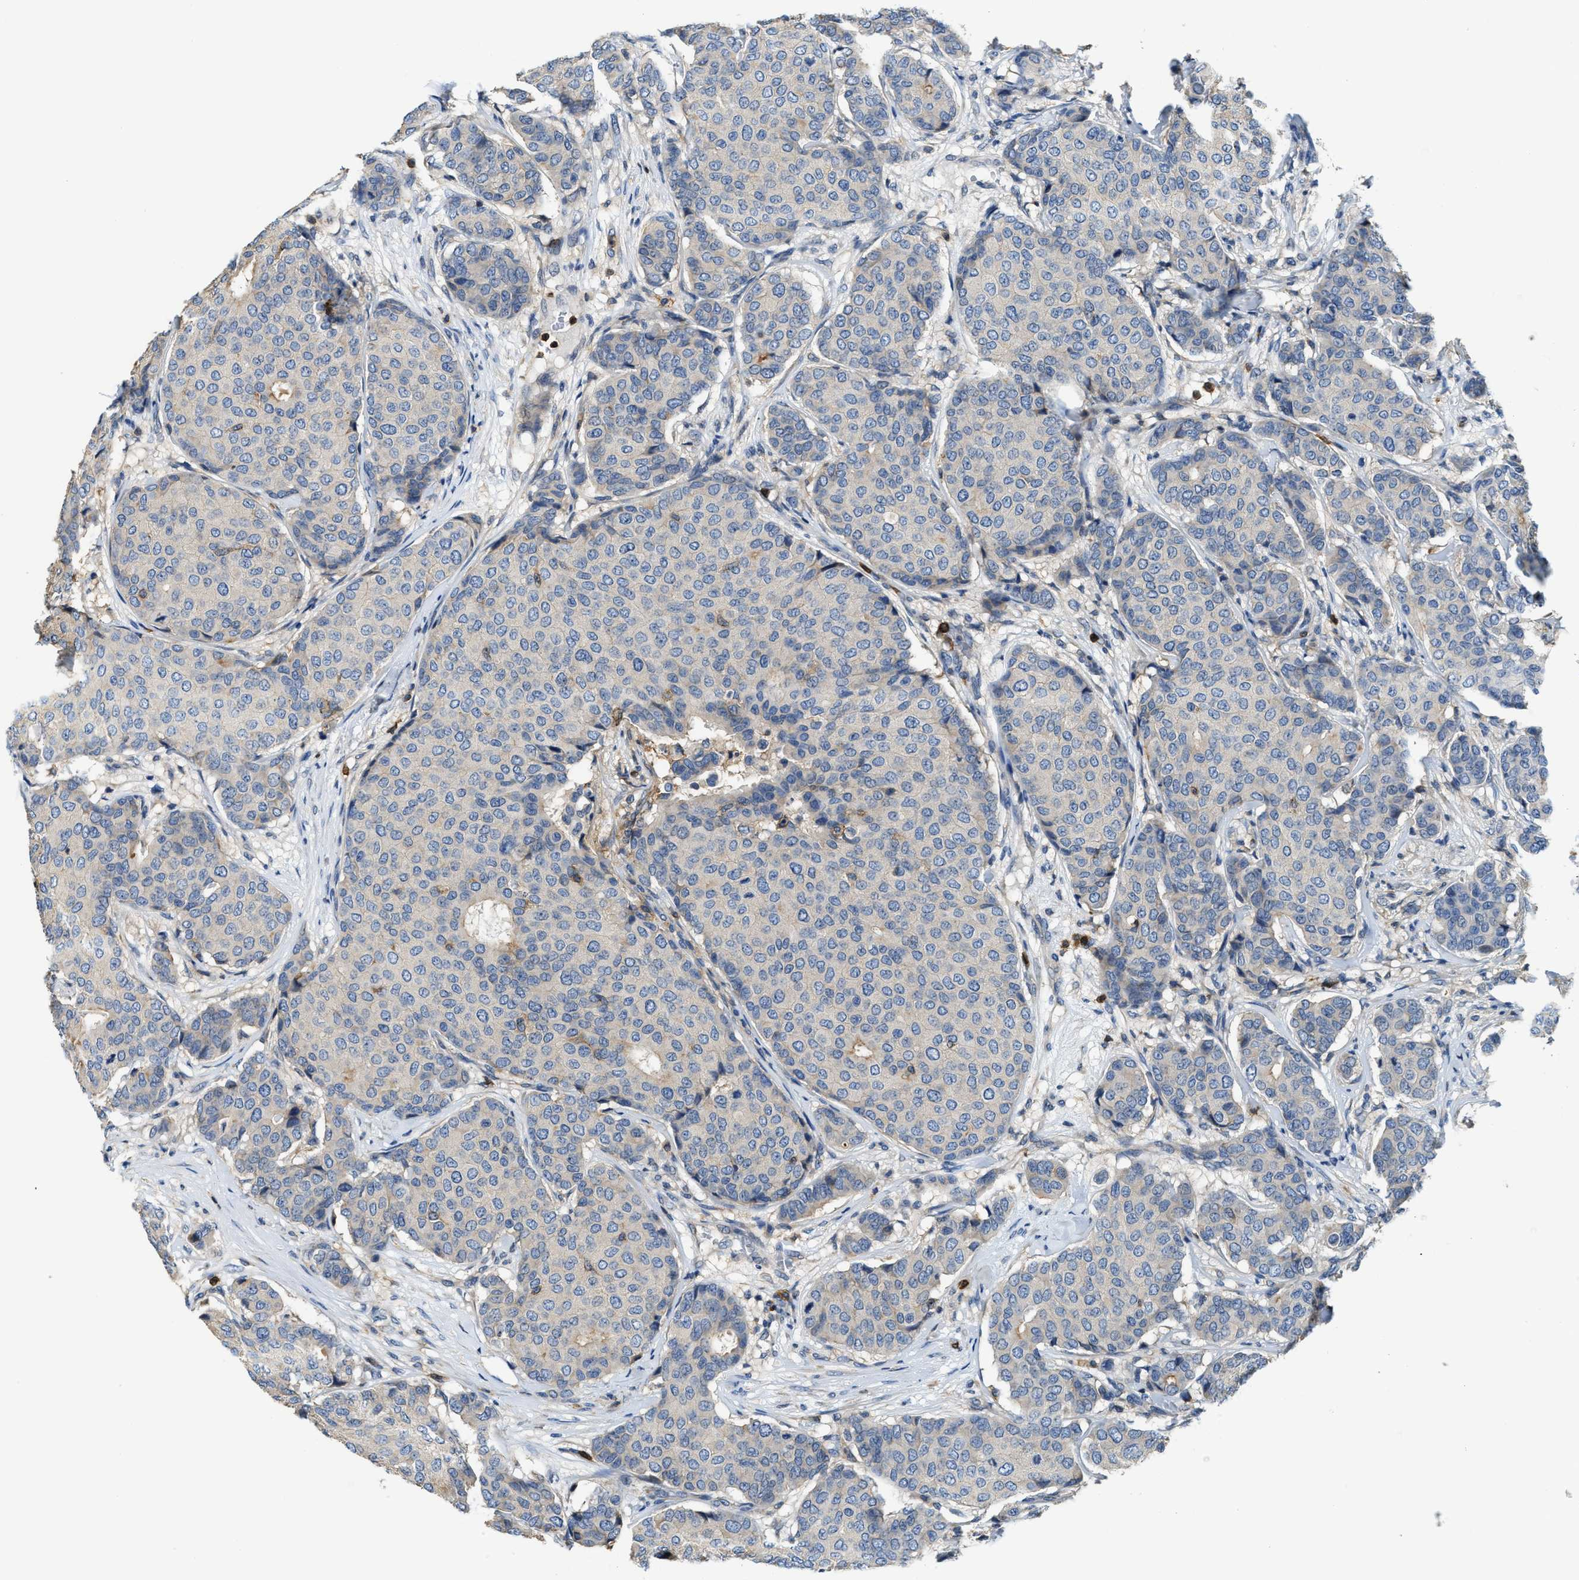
{"staining": {"intensity": "negative", "quantity": "none", "location": "none"}, "tissue": "breast cancer", "cell_type": "Tumor cells", "image_type": "cancer", "snomed": [{"axis": "morphology", "description": "Duct carcinoma"}, {"axis": "topography", "description": "Breast"}], "caption": "Immunohistochemistry photomicrograph of neoplastic tissue: intraductal carcinoma (breast) stained with DAB (3,3'-diaminobenzidine) exhibits no significant protein expression in tumor cells.", "gene": "MYO1G", "patient": {"sex": "female", "age": 75}}